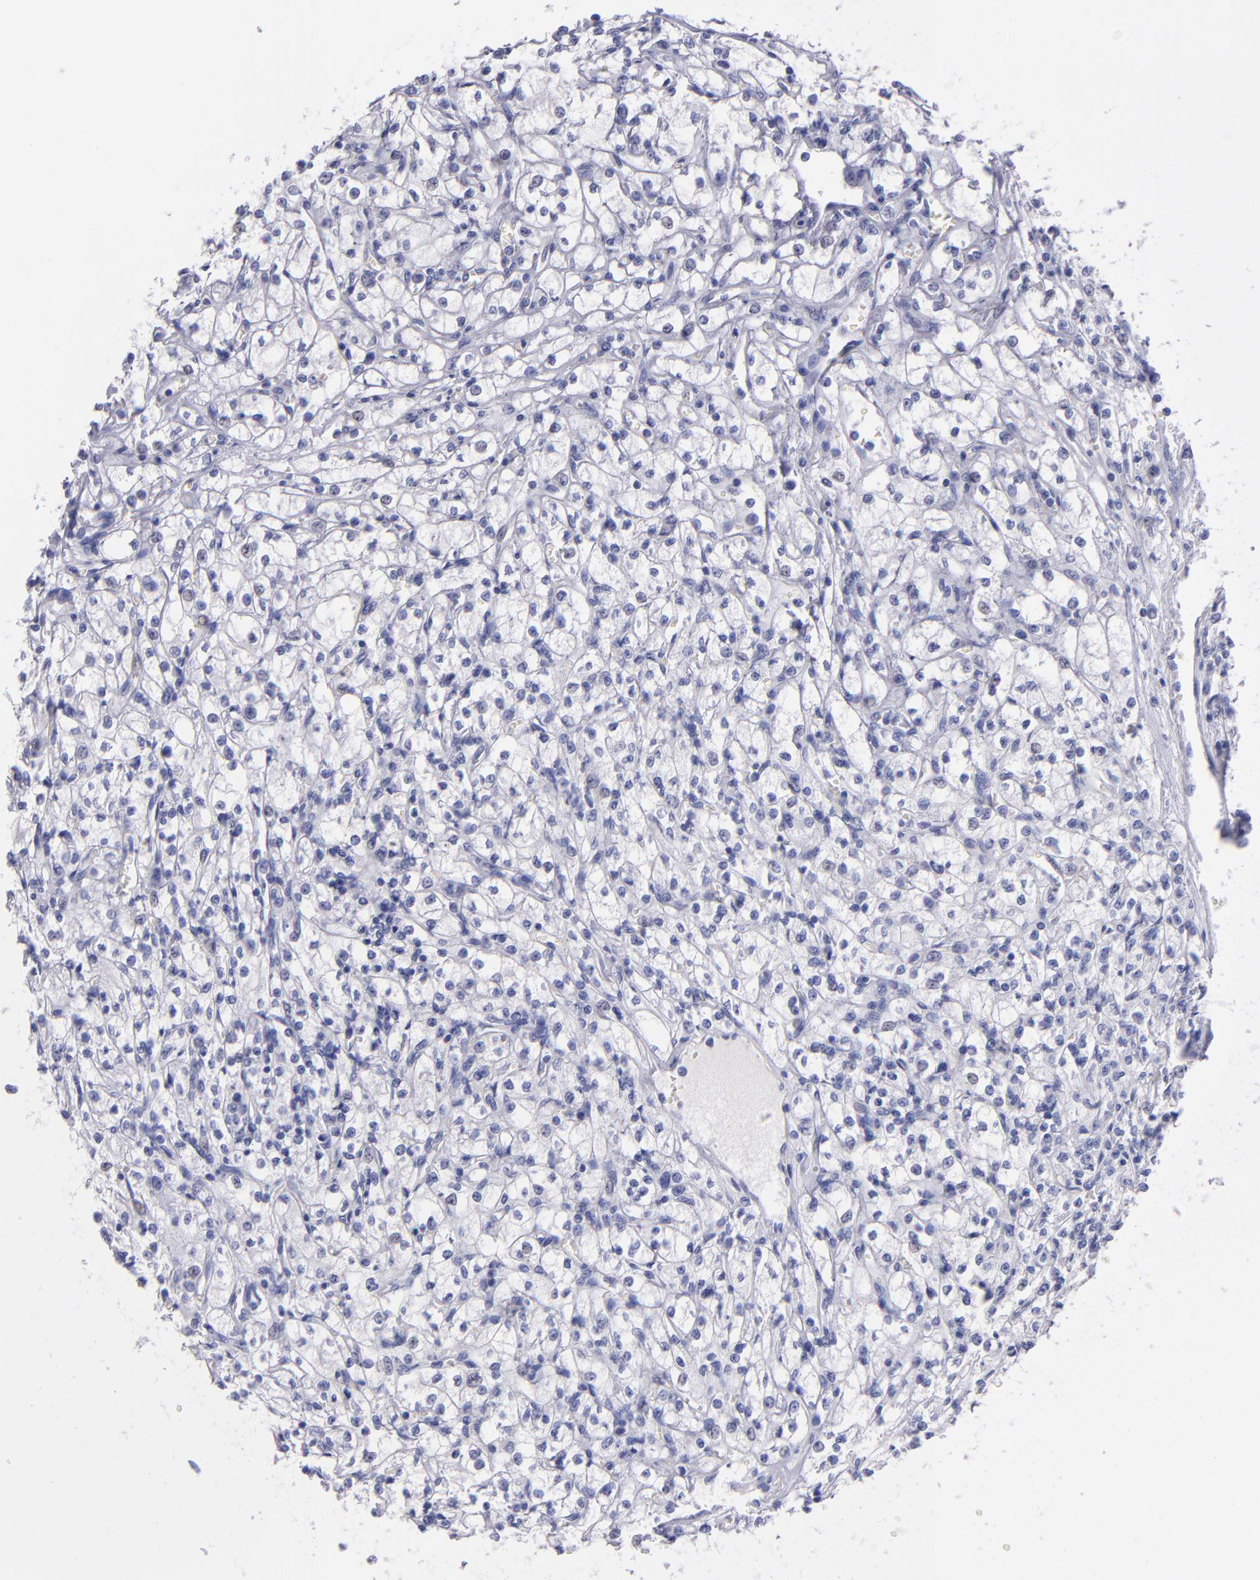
{"staining": {"intensity": "negative", "quantity": "none", "location": "none"}, "tissue": "renal cancer", "cell_type": "Tumor cells", "image_type": "cancer", "snomed": [{"axis": "morphology", "description": "Adenocarcinoma, NOS"}, {"axis": "topography", "description": "Kidney"}], "caption": "Immunohistochemistry (IHC) histopathology image of human renal cancer stained for a protein (brown), which exhibits no expression in tumor cells.", "gene": "TG", "patient": {"sex": "male", "age": 61}}